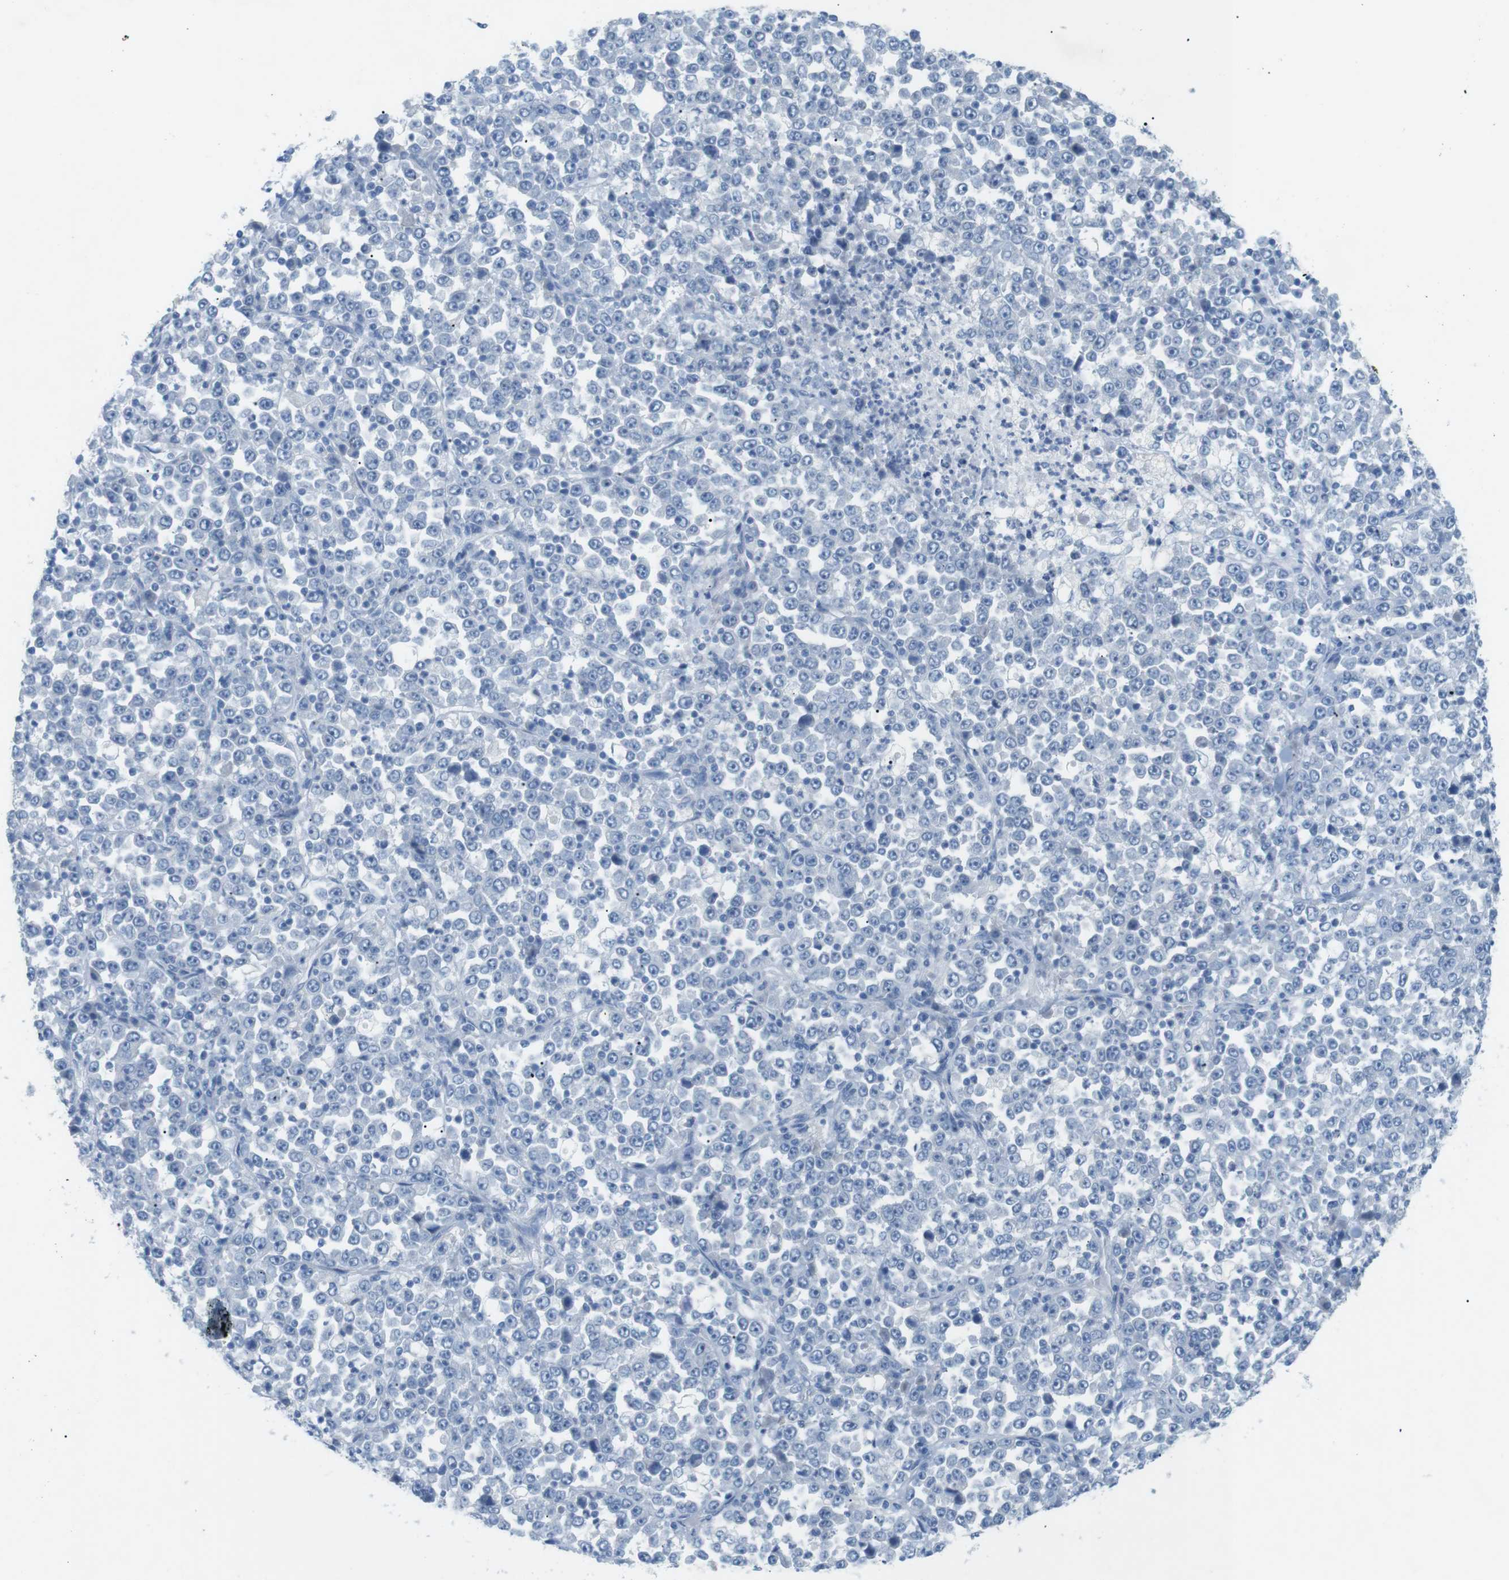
{"staining": {"intensity": "negative", "quantity": "none", "location": "none"}, "tissue": "stomach cancer", "cell_type": "Tumor cells", "image_type": "cancer", "snomed": [{"axis": "morphology", "description": "Normal tissue, NOS"}, {"axis": "morphology", "description": "Adenocarcinoma, NOS"}, {"axis": "topography", "description": "Stomach, upper"}, {"axis": "topography", "description": "Stomach"}], "caption": "This image is of stomach adenocarcinoma stained with immunohistochemistry (IHC) to label a protein in brown with the nuclei are counter-stained blue. There is no expression in tumor cells.", "gene": "SALL4", "patient": {"sex": "male", "age": 59}}